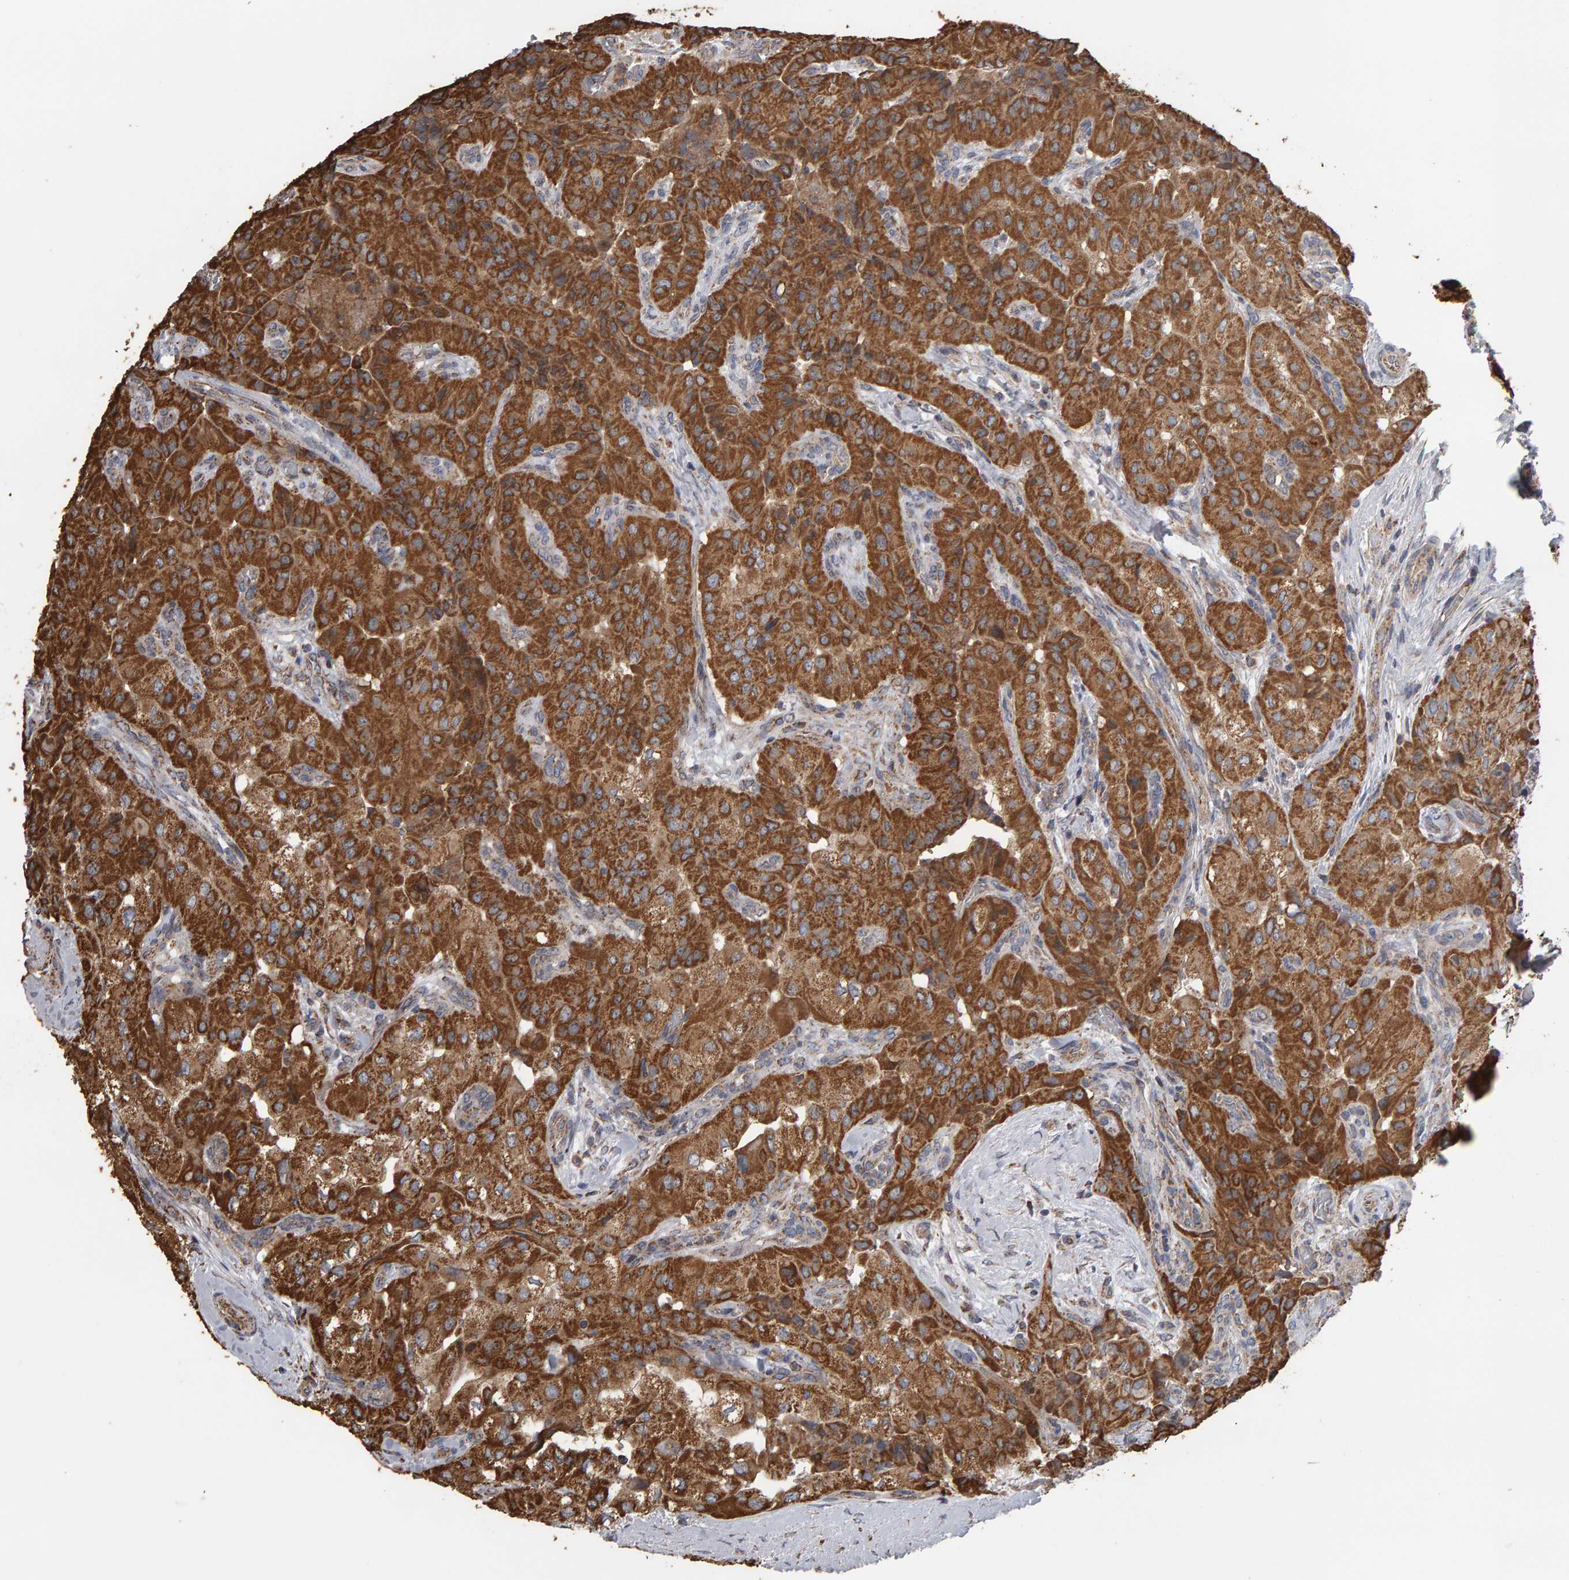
{"staining": {"intensity": "strong", "quantity": ">75%", "location": "cytoplasmic/membranous"}, "tissue": "thyroid cancer", "cell_type": "Tumor cells", "image_type": "cancer", "snomed": [{"axis": "morphology", "description": "Papillary adenocarcinoma, NOS"}, {"axis": "topography", "description": "Thyroid gland"}], "caption": "Protein staining of thyroid papillary adenocarcinoma tissue shows strong cytoplasmic/membranous positivity in about >75% of tumor cells.", "gene": "TOM1L1", "patient": {"sex": "female", "age": 59}}